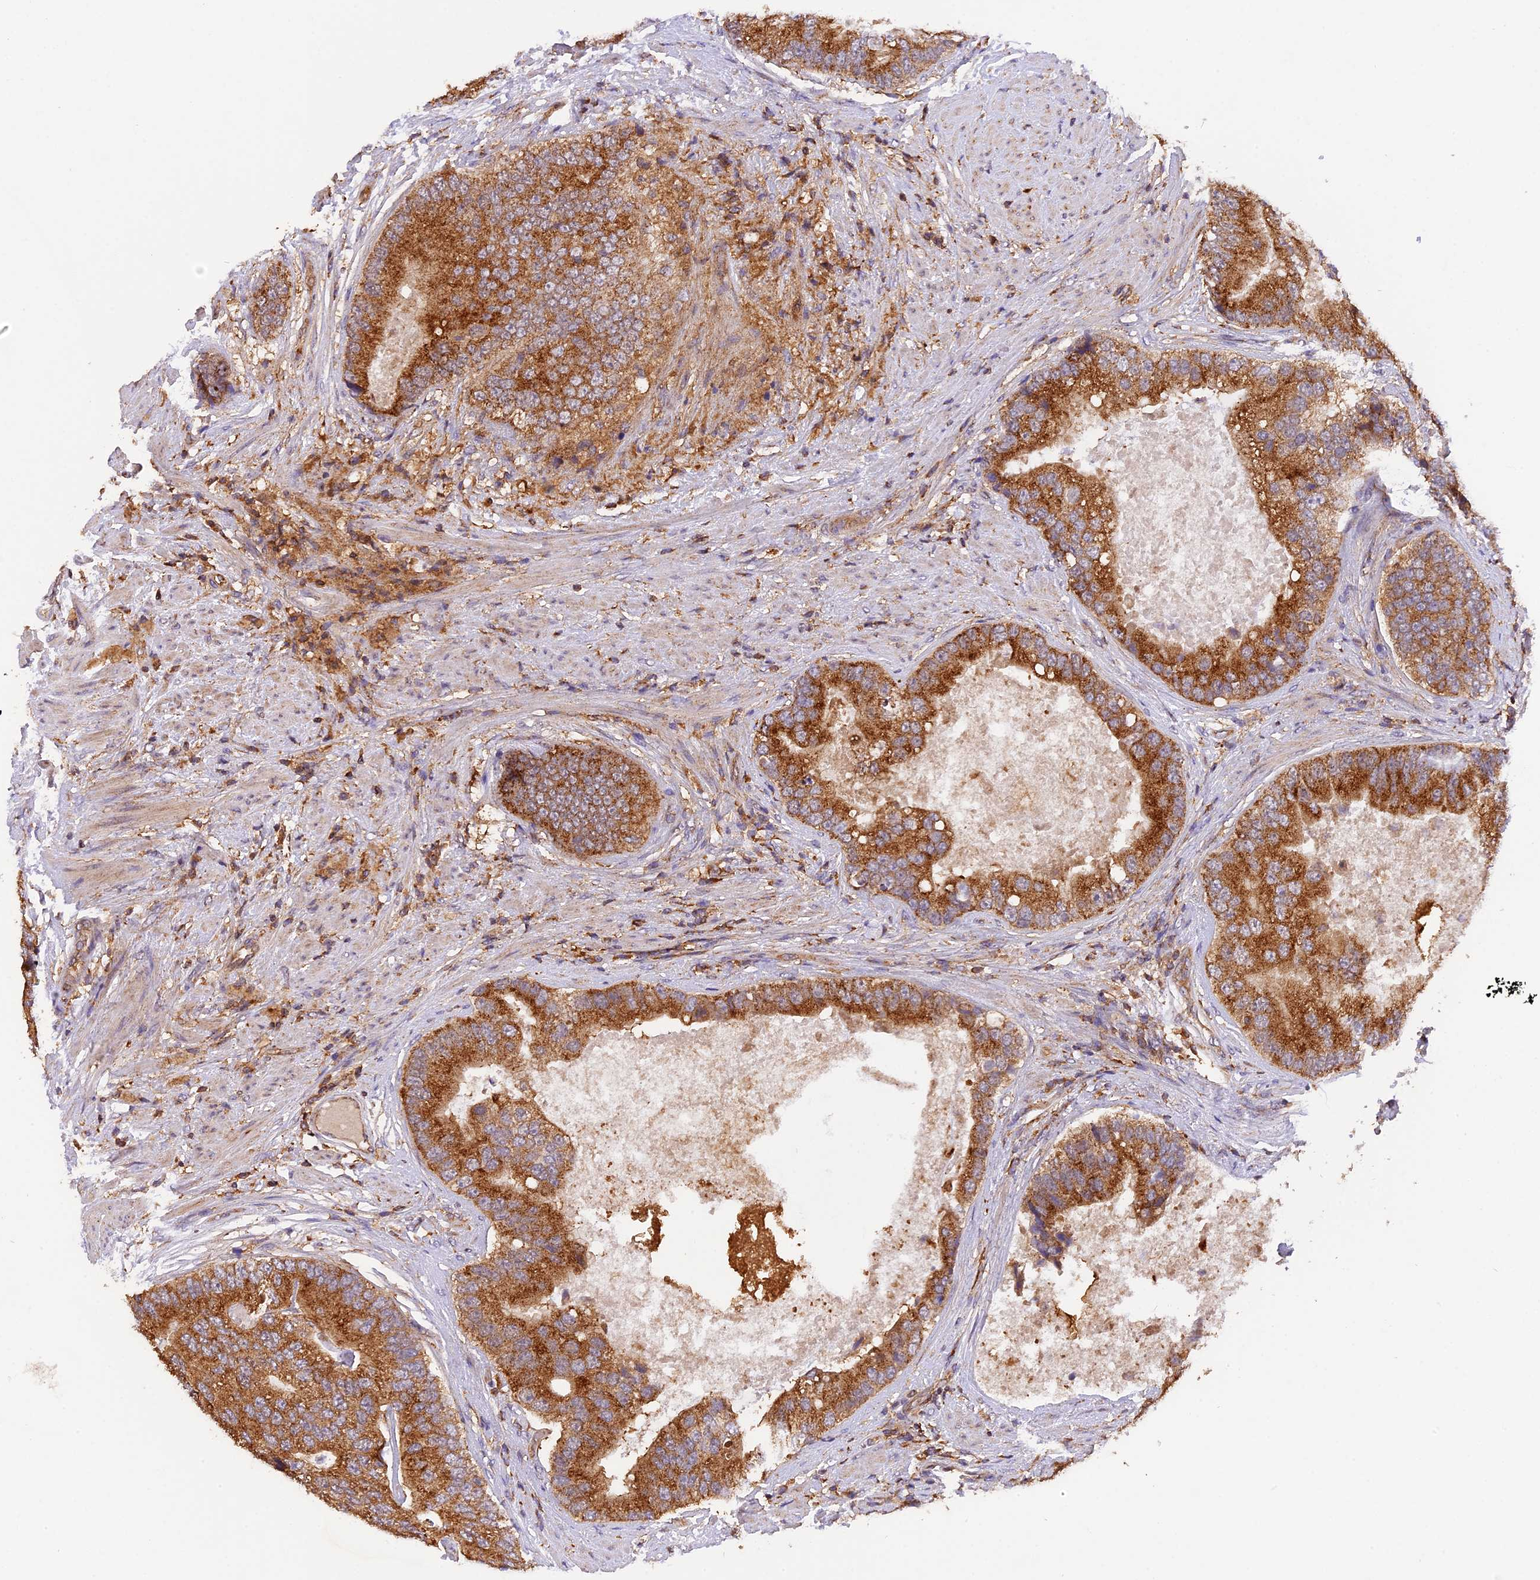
{"staining": {"intensity": "strong", "quantity": ">75%", "location": "cytoplasmic/membranous"}, "tissue": "prostate cancer", "cell_type": "Tumor cells", "image_type": "cancer", "snomed": [{"axis": "morphology", "description": "Adenocarcinoma, High grade"}, {"axis": "topography", "description": "Prostate"}], "caption": "Strong cytoplasmic/membranous protein staining is present in about >75% of tumor cells in prostate cancer. The staining was performed using DAB to visualize the protein expression in brown, while the nuclei were stained in blue with hematoxylin (Magnification: 20x).", "gene": "PEX3", "patient": {"sex": "male", "age": 70}}